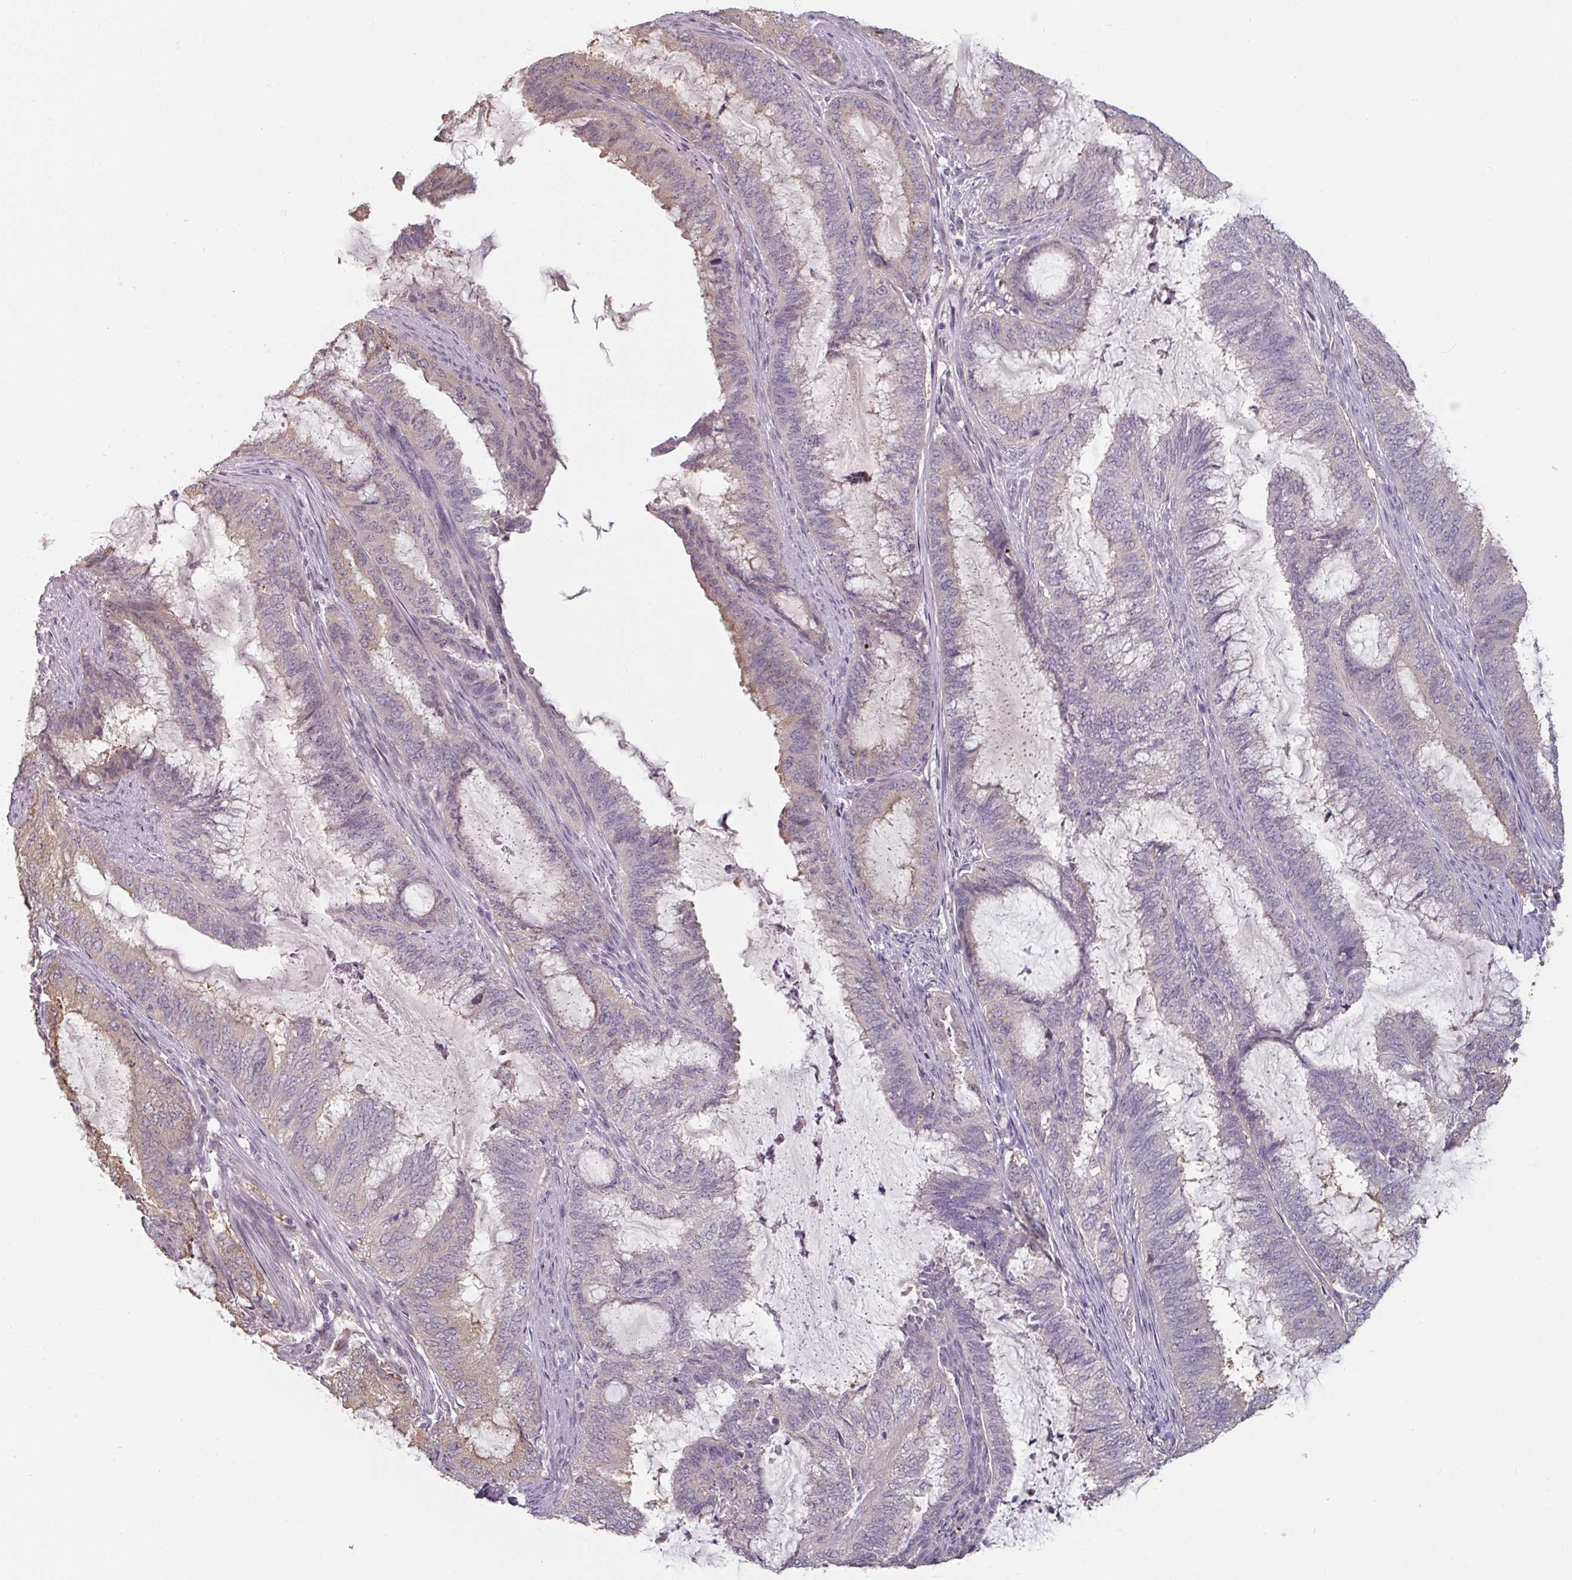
{"staining": {"intensity": "weak", "quantity": "<25%", "location": "cytoplasmic/membranous"}, "tissue": "endometrial cancer", "cell_type": "Tumor cells", "image_type": "cancer", "snomed": [{"axis": "morphology", "description": "Adenocarcinoma, NOS"}, {"axis": "topography", "description": "Endometrium"}], "caption": "Protein analysis of endometrial adenocarcinoma demonstrates no significant expression in tumor cells. (Immunohistochemistry, brightfield microscopy, high magnification).", "gene": "ZBTB6", "patient": {"sex": "female", "age": 51}}